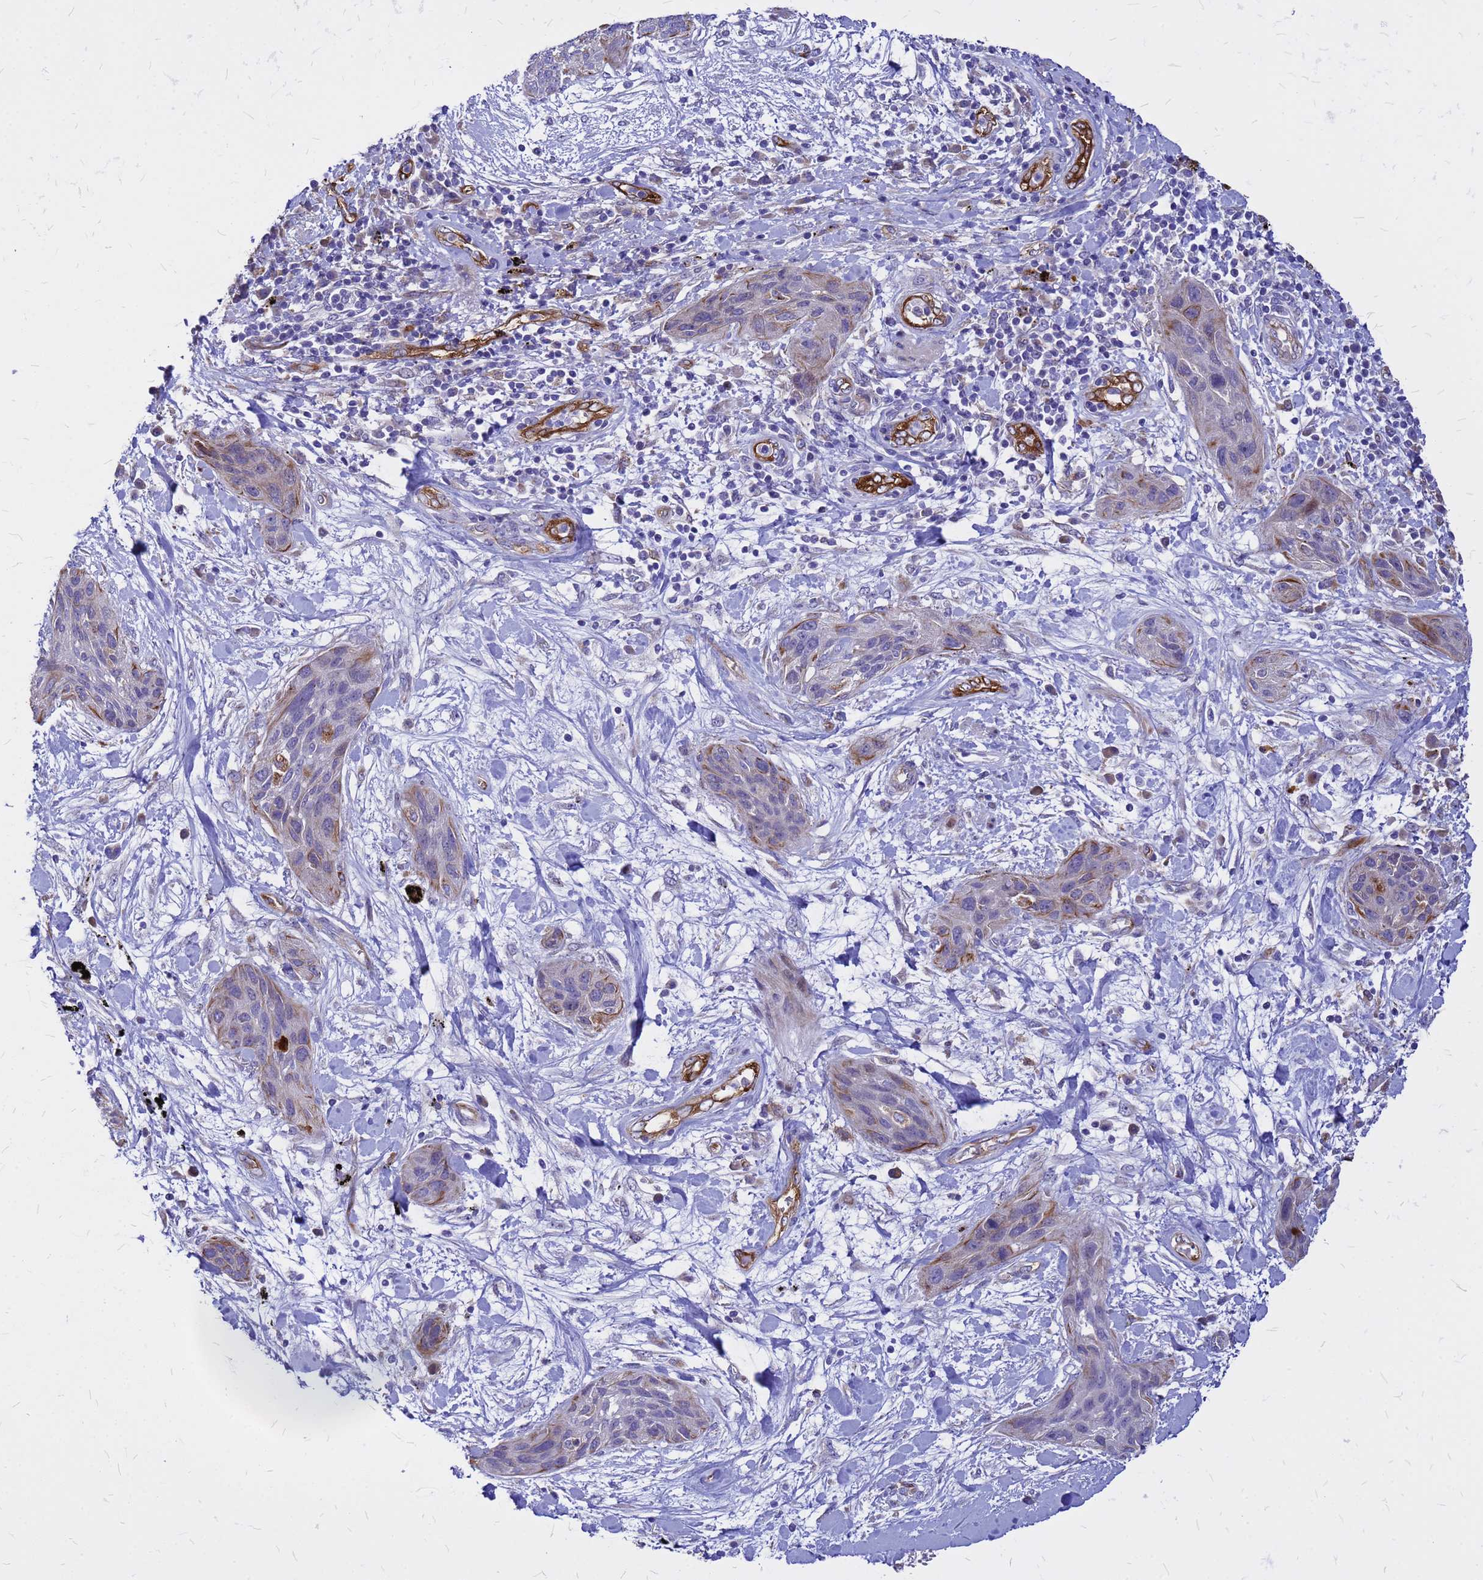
{"staining": {"intensity": "weak", "quantity": "<25%", "location": "cytoplasmic/membranous"}, "tissue": "lung cancer", "cell_type": "Tumor cells", "image_type": "cancer", "snomed": [{"axis": "morphology", "description": "Squamous cell carcinoma, NOS"}, {"axis": "topography", "description": "Lung"}], "caption": "Protein analysis of lung cancer (squamous cell carcinoma) demonstrates no significant positivity in tumor cells.", "gene": "NOSTRIN", "patient": {"sex": "female", "age": 70}}